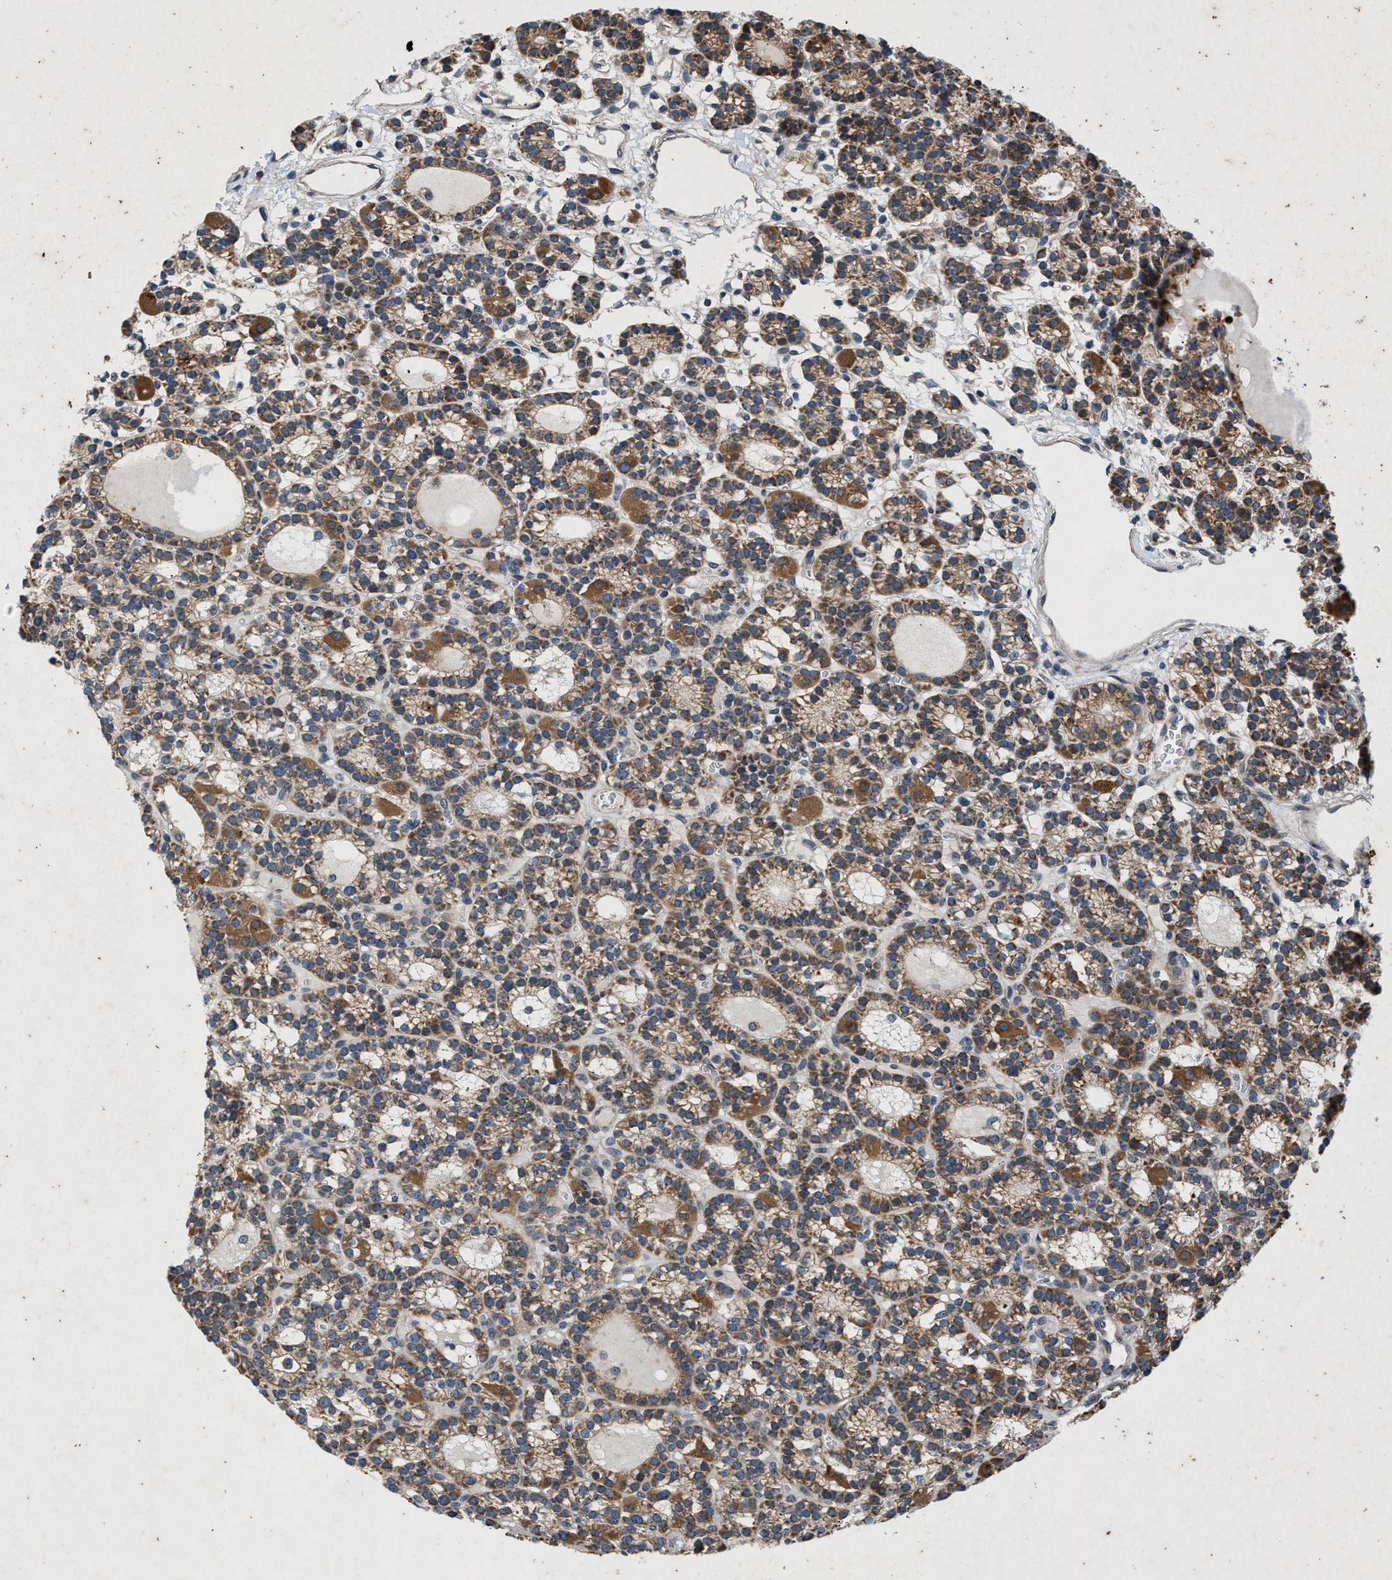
{"staining": {"intensity": "moderate", "quantity": ">75%", "location": "cytoplasmic/membranous"}, "tissue": "parathyroid gland", "cell_type": "Glandular cells", "image_type": "normal", "snomed": [{"axis": "morphology", "description": "Normal tissue, NOS"}, {"axis": "morphology", "description": "Adenoma, NOS"}, {"axis": "topography", "description": "Parathyroid gland"}], "caption": "Immunohistochemical staining of unremarkable parathyroid gland displays medium levels of moderate cytoplasmic/membranous staining in about >75% of glandular cells.", "gene": "PRKG2", "patient": {"sex": "female", "age": 58}}